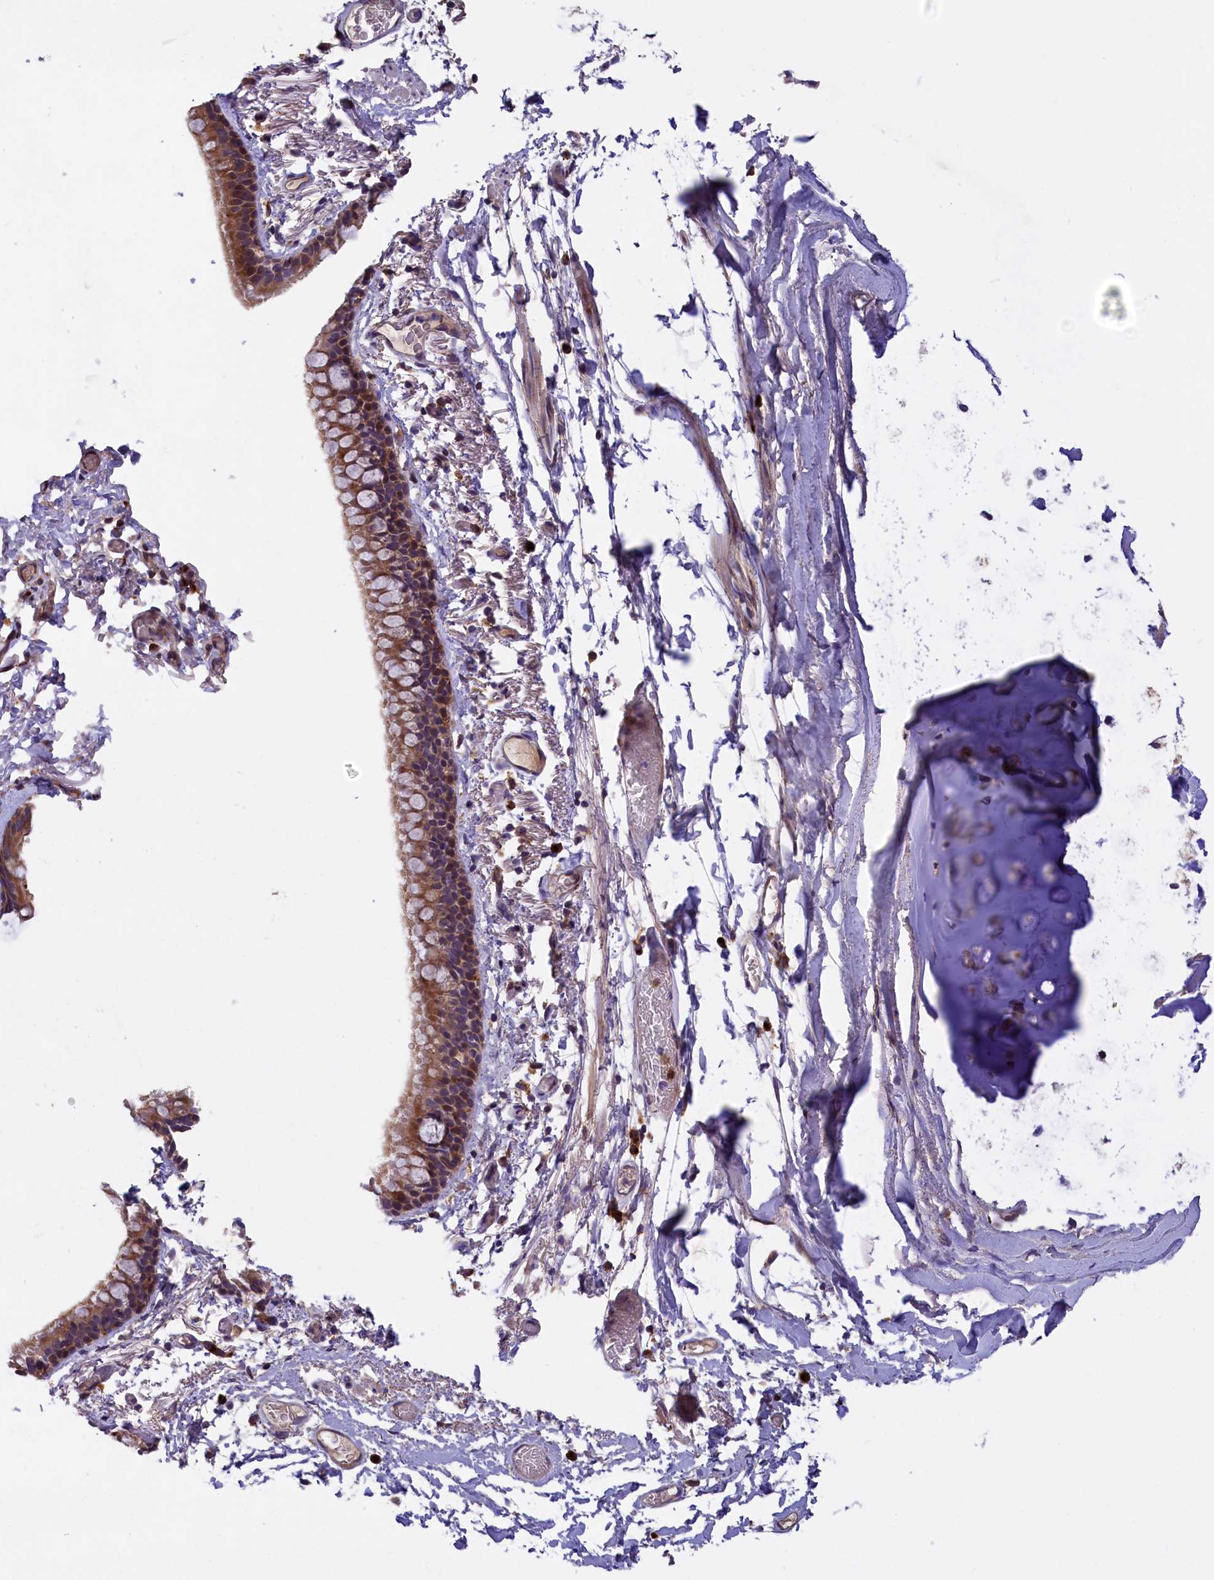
{"staining": {"intensity": "strong", "quantity": ">75%", "location": "cytoplasmic/membranous"}, "tissue": "bronchus", "cell_type": "Respiratory epithelial cells", "image_type": "normal", "snomed": [{"axis": "morphology", "description": "Normal tissue, NOS"}, {"axis": "topography", "description": "Cartilage tissue"}], "caption": "Immunohistochemistry (DAB) staining of normal bronchus exhibits strong cytoplasmic/membranous protein staining in approximately >75% of respiratory epithelial cells.", "gene": "NAIP", "patient": {"sex": "male", "age": 63}}